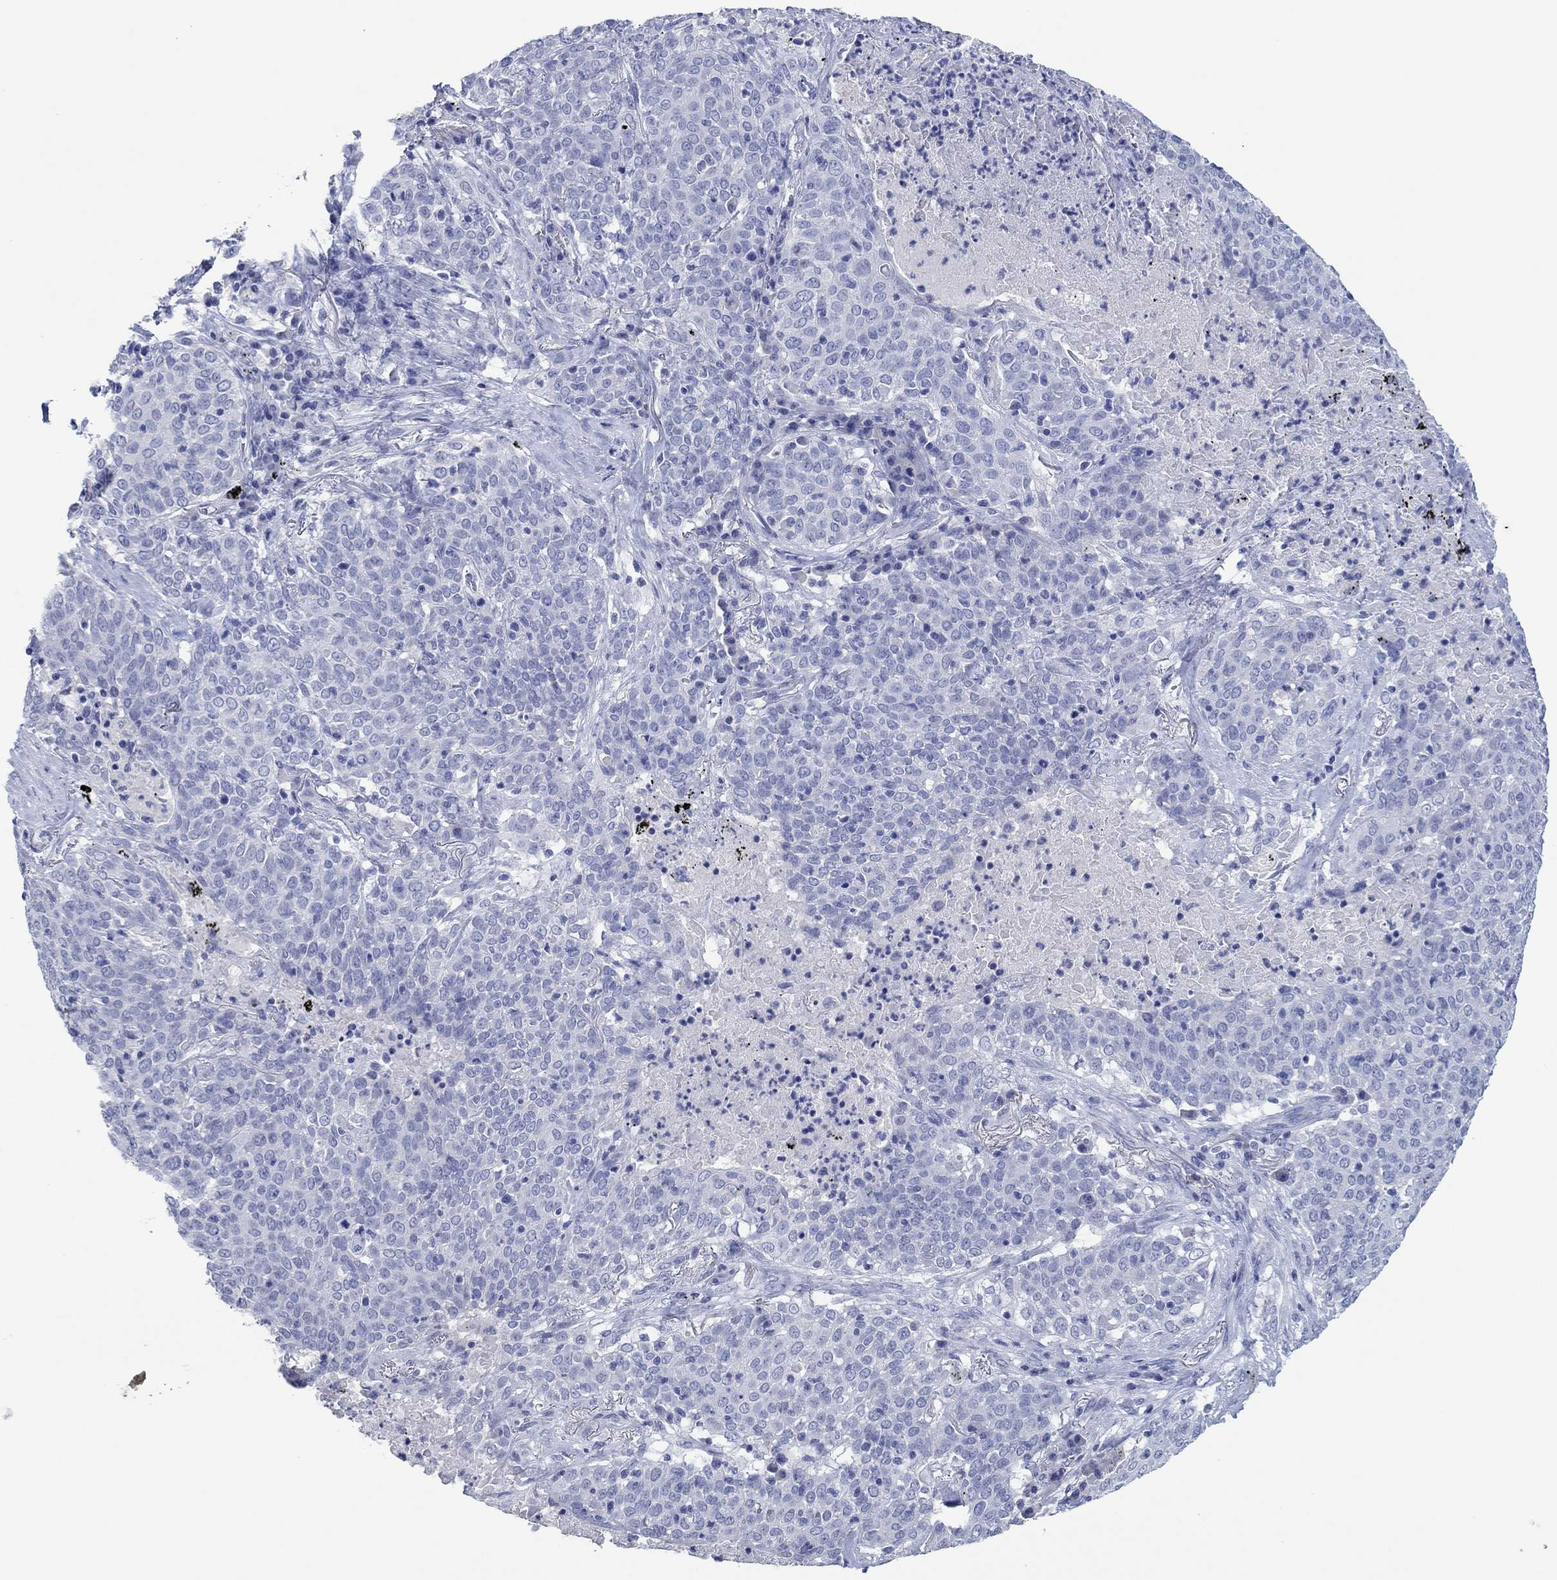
{"staining": {"intensity": "negative", "quantity": "none", "location": "none"}, "tissue": "lung cancer", "cell_type": "Tumor cells", "image_type": "cancer", "snomed": [{"axis": "morphology", "description": "Squamous cell carcinoma, NOS"}, {"axis": "topography", "description": "Lung"}], "caption": "This is a photomicrograph of IHC staining of lung squamous cell carcinoma, which shows no expression in tumor cells. The staining is performed using DAB brown chromogen with nuclei counter-stained in using hematoxylin.", "gene": "POU5F1", "patient": {"sex": "male", "age": 82}}